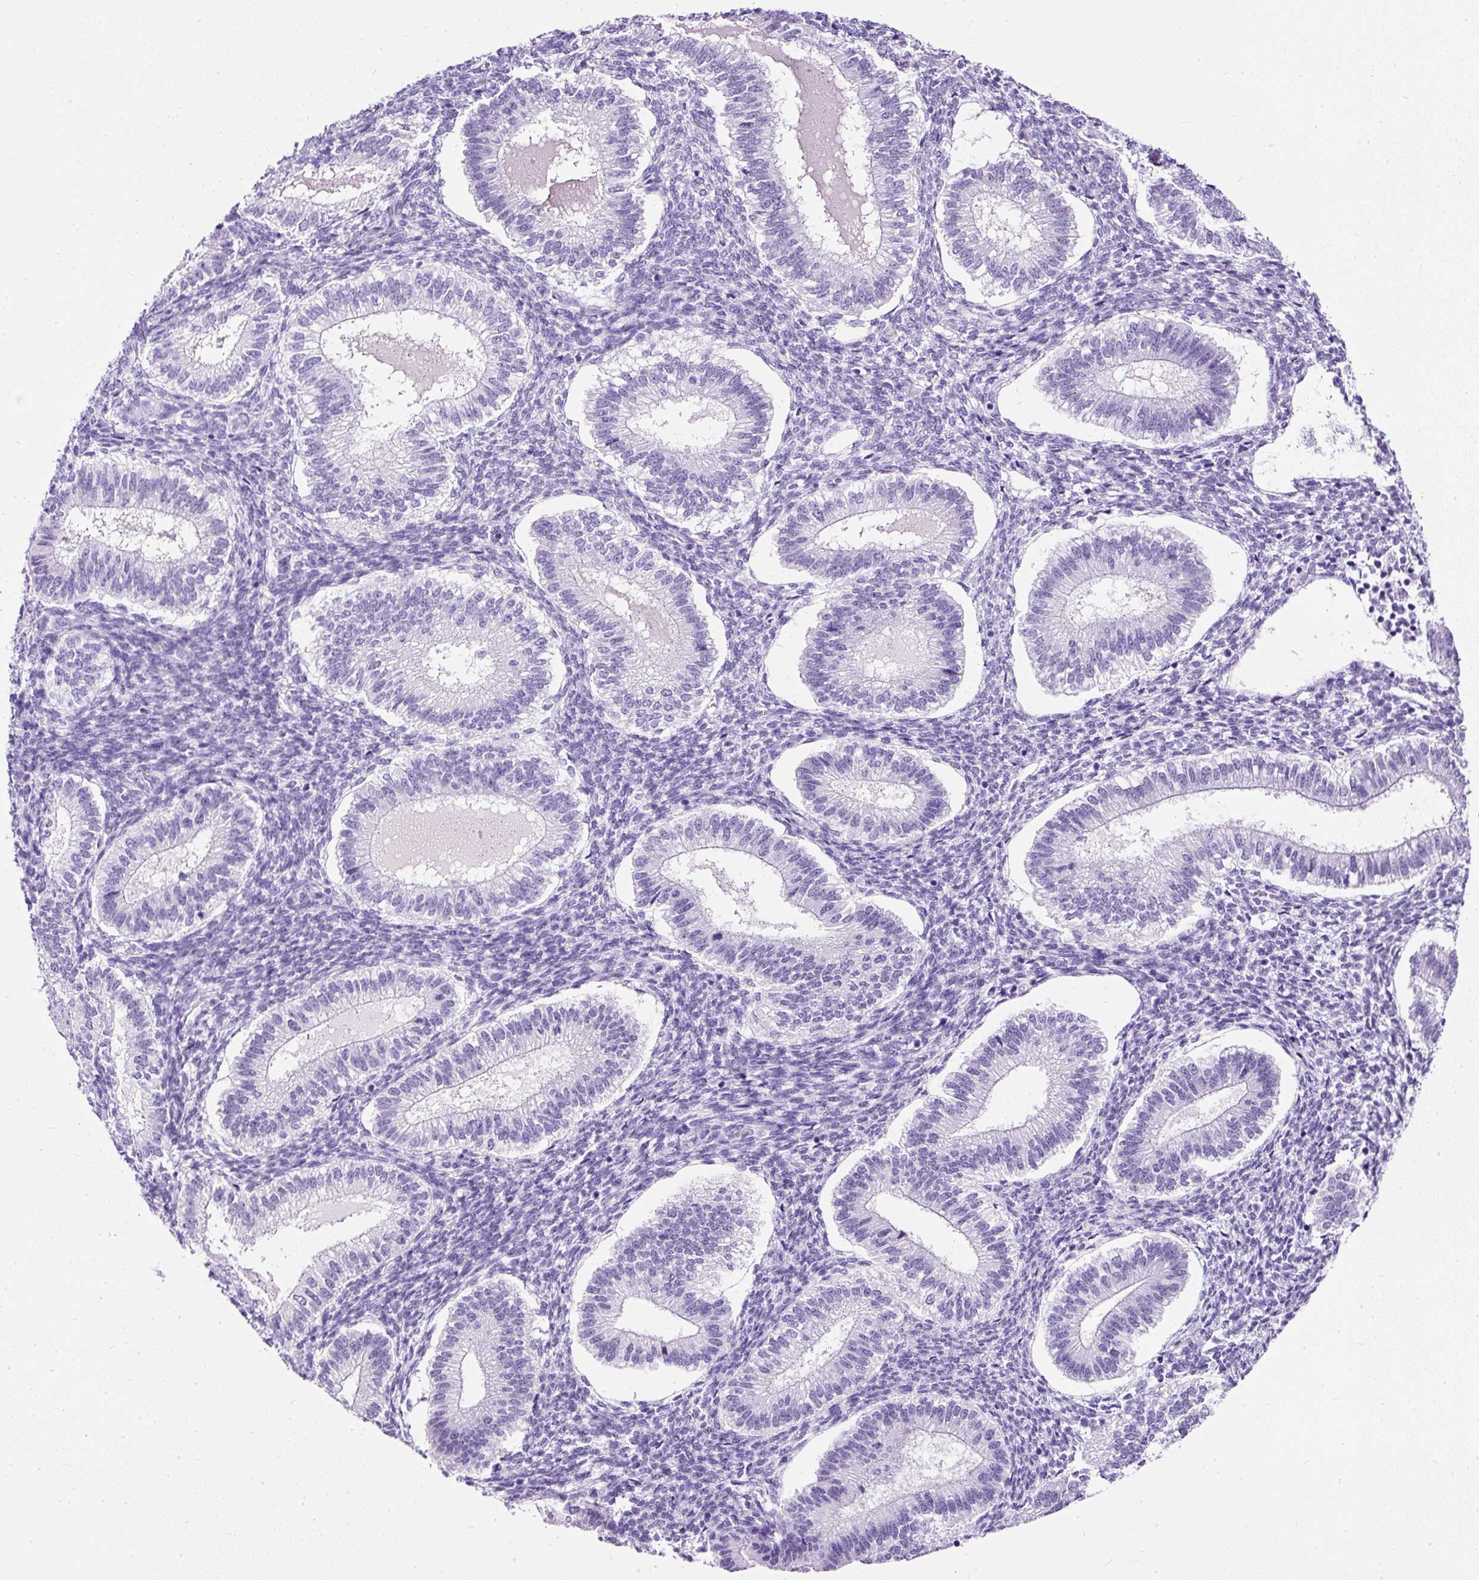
{"staining": {"intensity": "negative", "quantity": "none", "location": "none"}, "tissue": "endometrium", "cell_type": "Cells in endometrial stroma", "image_type": "normal", "snomed": [{"axis": "morphology", "description": "Normal tissue, NOS"}, {"axis": "topography", "description": "Endometrium"}], "caption": "Immunohistochemistry micrograph of normal endometrium stained for a protein (brown), which exhibits no positivity in cells in endometrial stroma.", "gene": "NTS", "patient": {"sex": "female", "age": 25}}